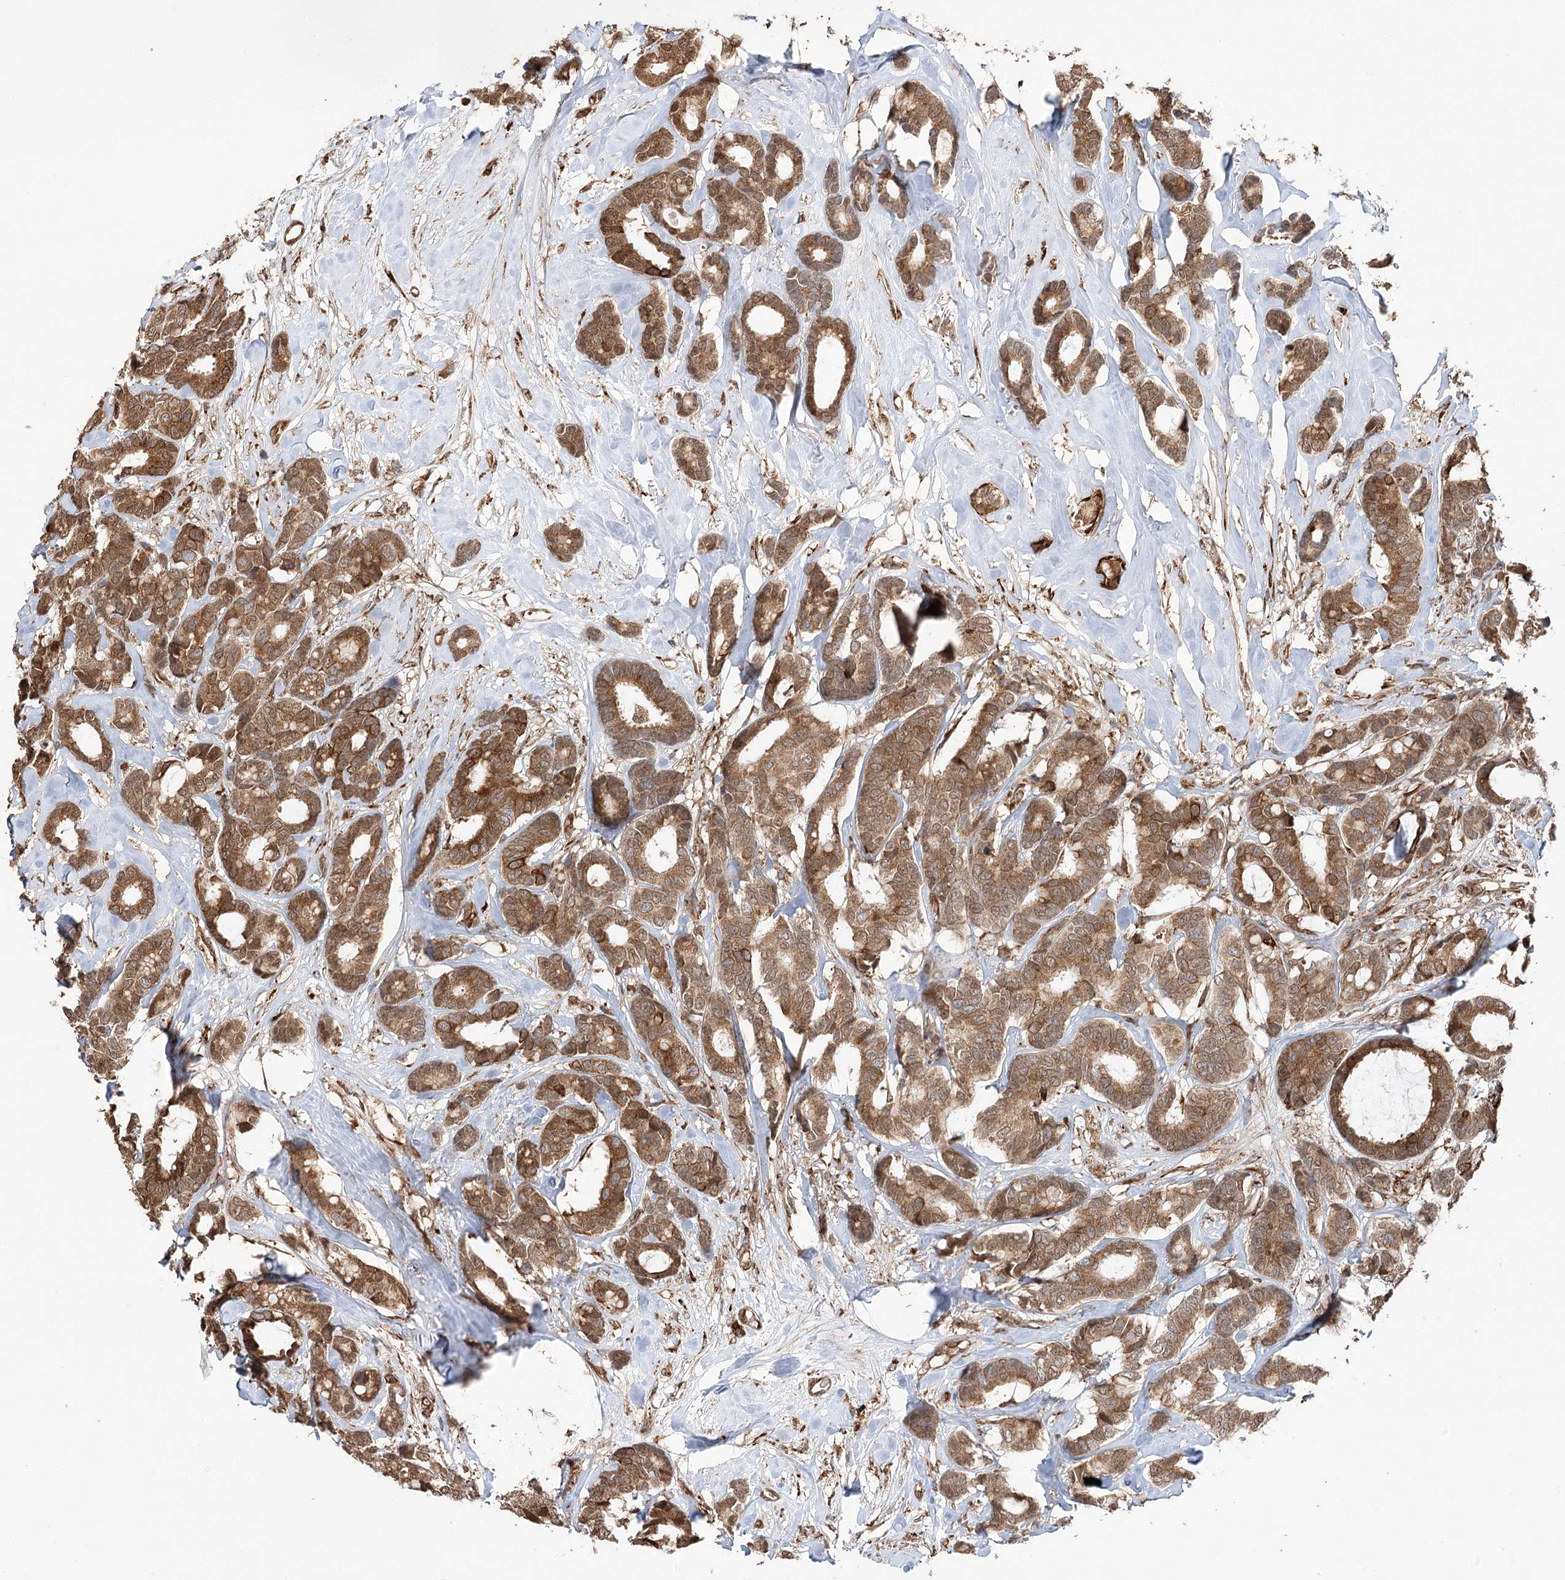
{"staining": {"intensity": "moderate", "quantity": ">75%", "location": "cytoplasmic/membranous"}, "tissue": "breast cancer", "cell_type": "Tumor cells", "image_type": "cancer", "snomed": [{"axis": "morphology", "description": "Duct carcinoma"}, {"axis": "topography", "description": "Breast"}], "caption": "A high-resolution micrograph shows IHC staining of breast cancer (infiltrating ductal carcinoma), which displays moderate cytoplasmic/membranous expression in approximately >75% of tumor cells.", "gene": "DNAJB14", "patient": {"sex": "female", "age": 87}}